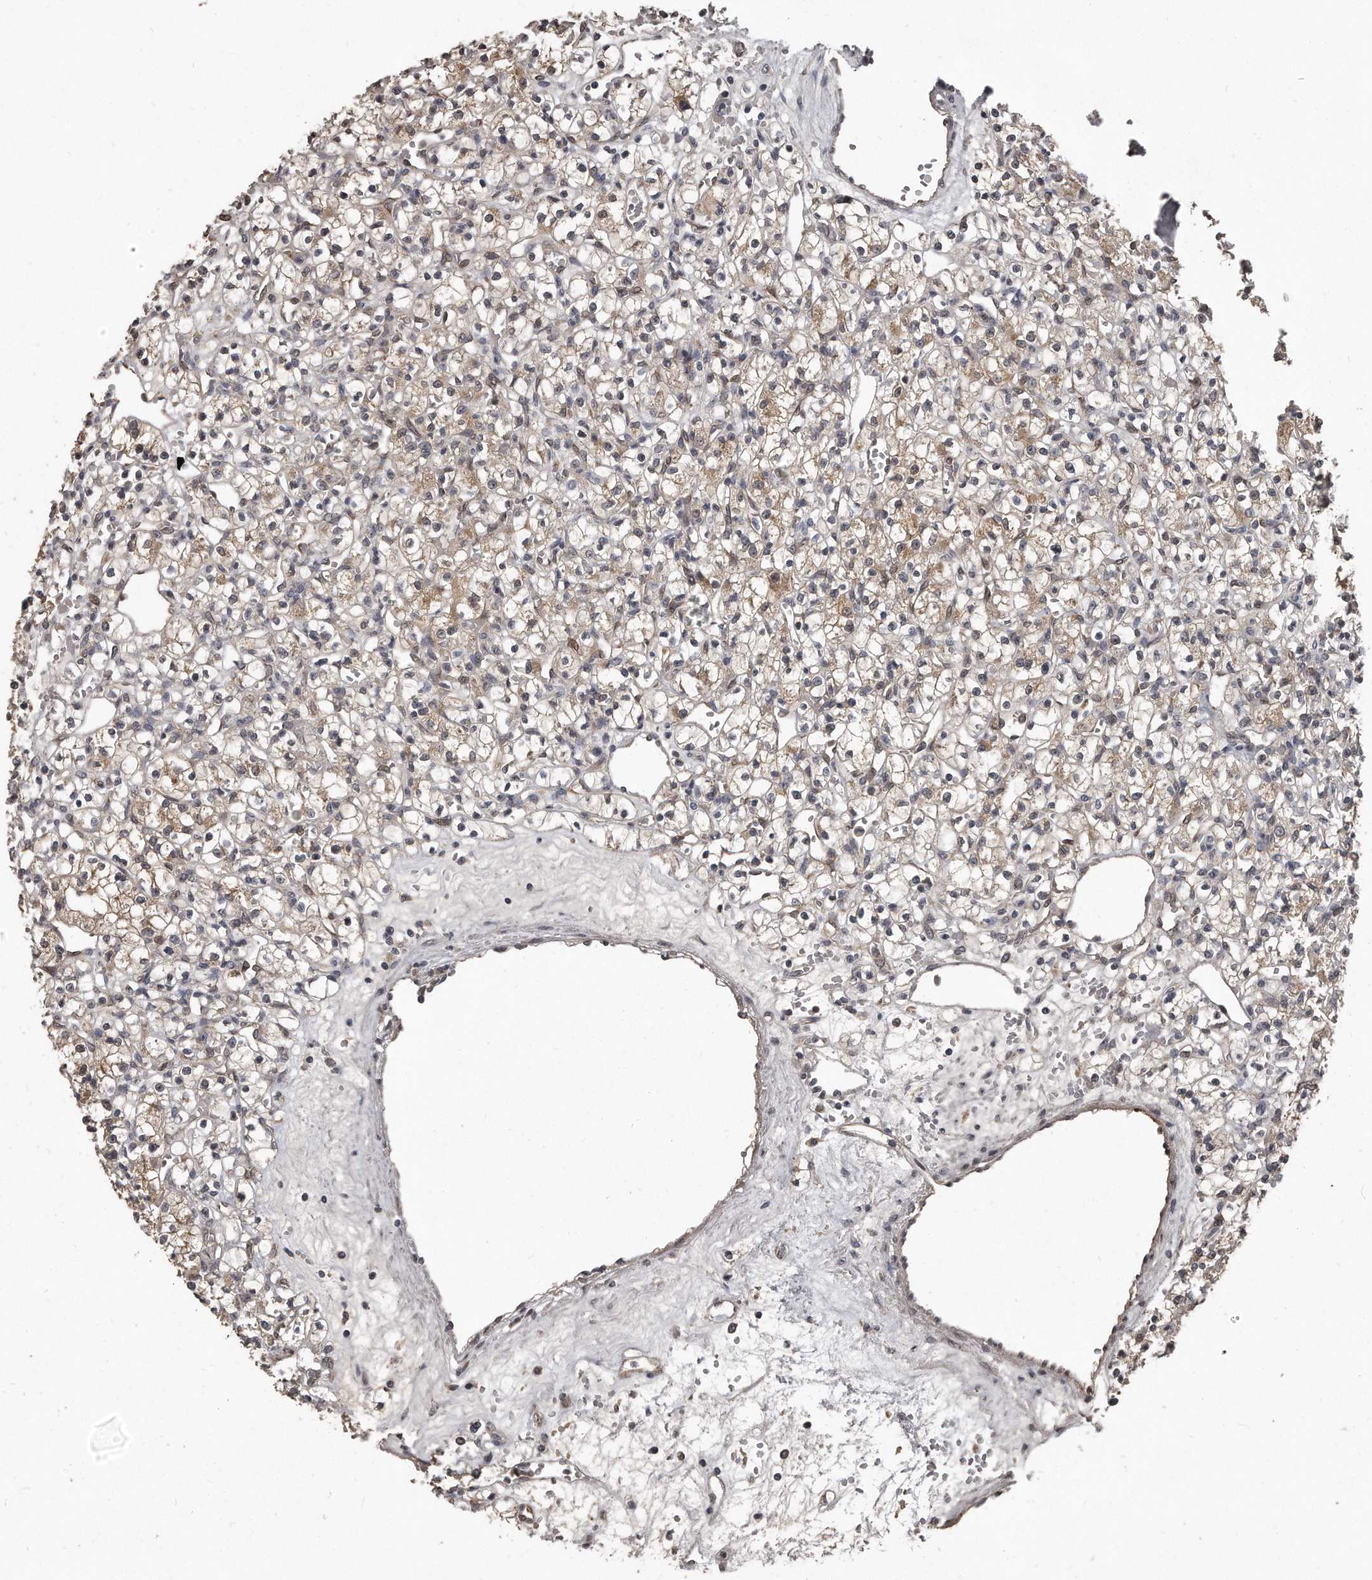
{"staining": {"intensity": "weak", "quantity": ">75%", "location": "cytoplasmic/membranous"}, "tissue": "renal cancer", "cell_type": "Tumor cells", "image_type": "cancer", "snomed": [{"axis": "morphology", "description": "Adenocarcinoma, NOS"}, {"axis": "topography", "description": "Kidney"}], "caption": "IHC micrograph of human adenocarcinoma (renal) stained for a protein (brown), which demonstrates low levels of weak cytoplasmic/membranous positivity in approximately >75% of tumor cells.", "gene": "GRB10", "patient": {"sex": "female", "age": 59}}